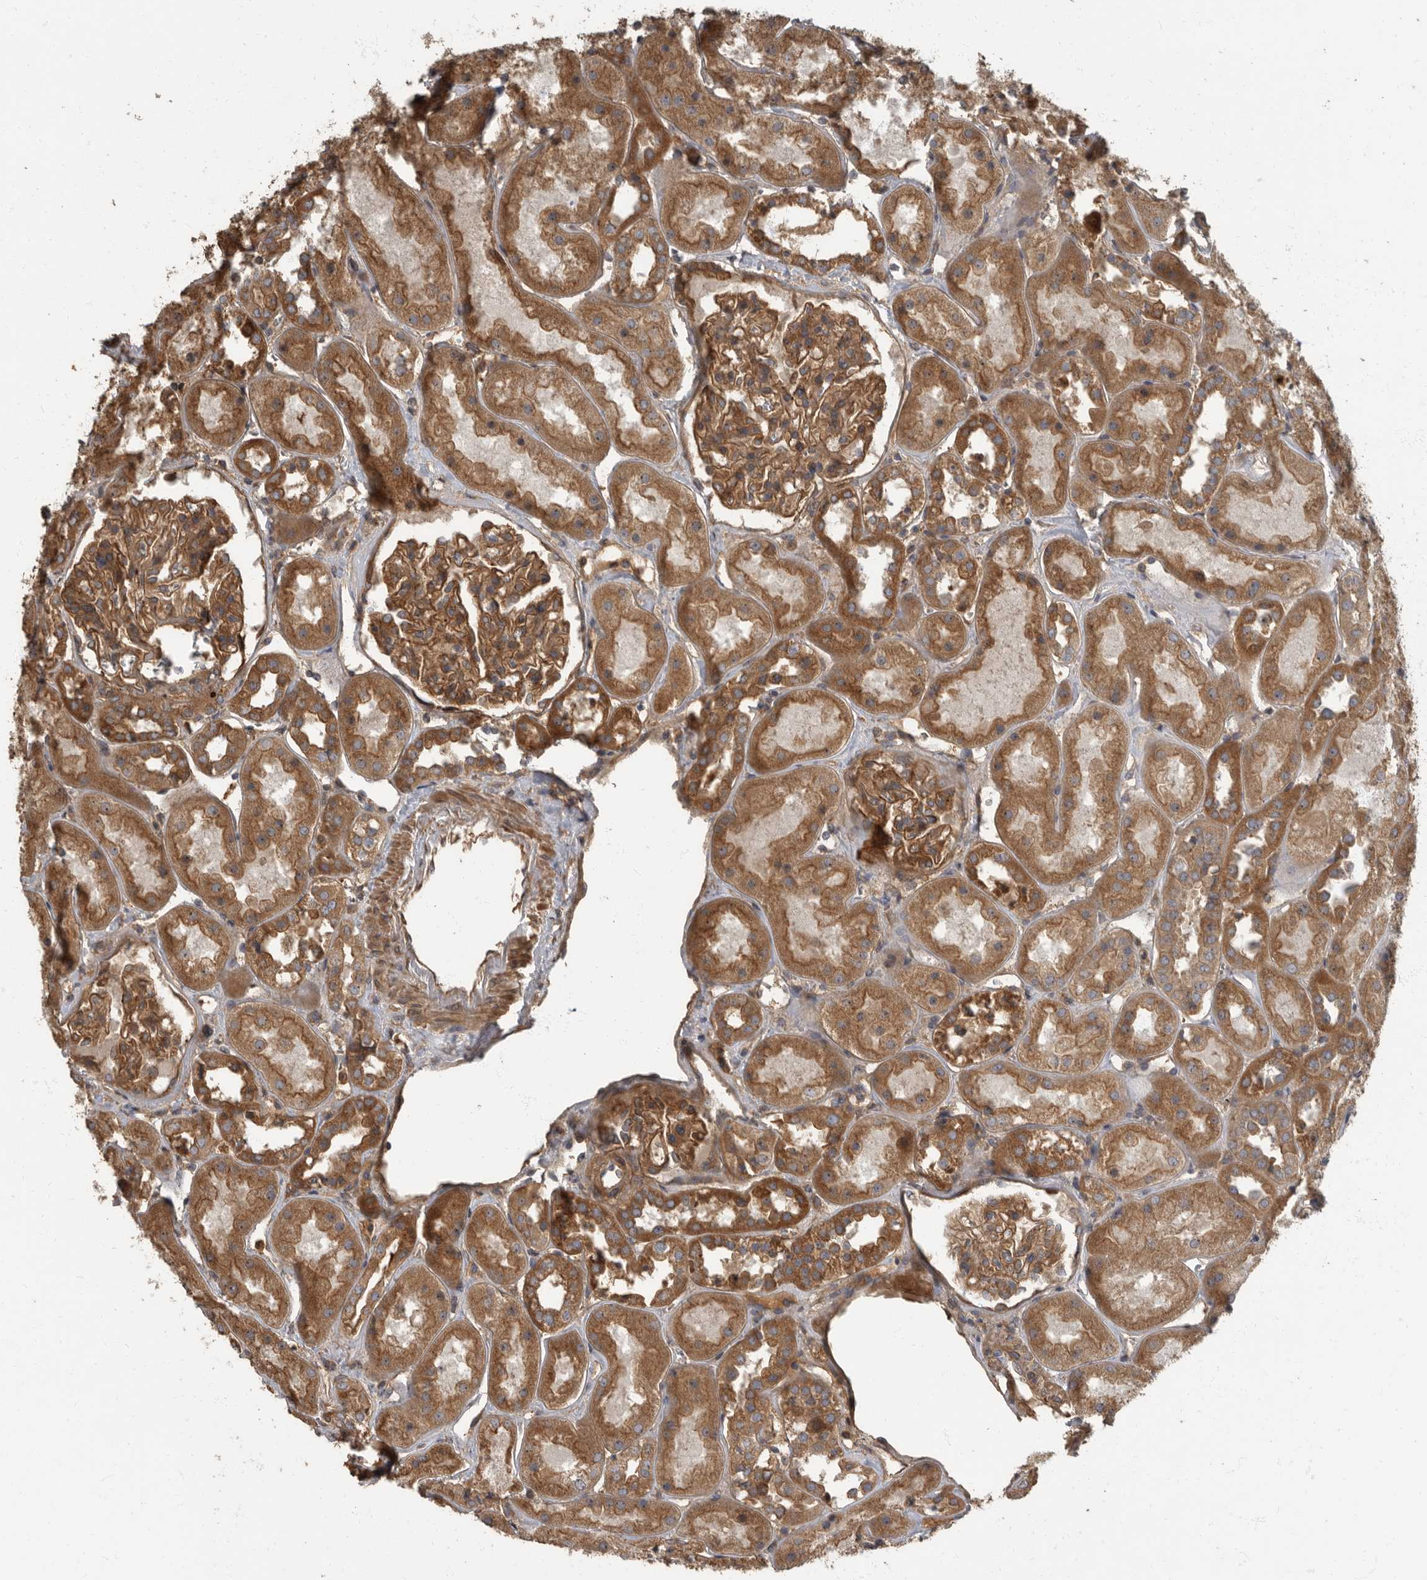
{"staining": {"intensity": "strong", "quantity": ">75%", "location": "cytoplasmic/membranous"}, "tissue": "kidney", "cell_type": "Cells in glomeruli", "image_type": "normal", "snomed": [{"axis": "morphology", "description": "Normal tissue, NOS"}, {"axis": "topography", "description": "Kidney"}], "caption": "Protein positivity by IHC exhibits strong cytoplasmic/membranous staining in approximately >75% of cells in glomeruli in unremarkable kidney.", "gene": "DAAM1", "patient": {"sex": "male", "age": 70}}